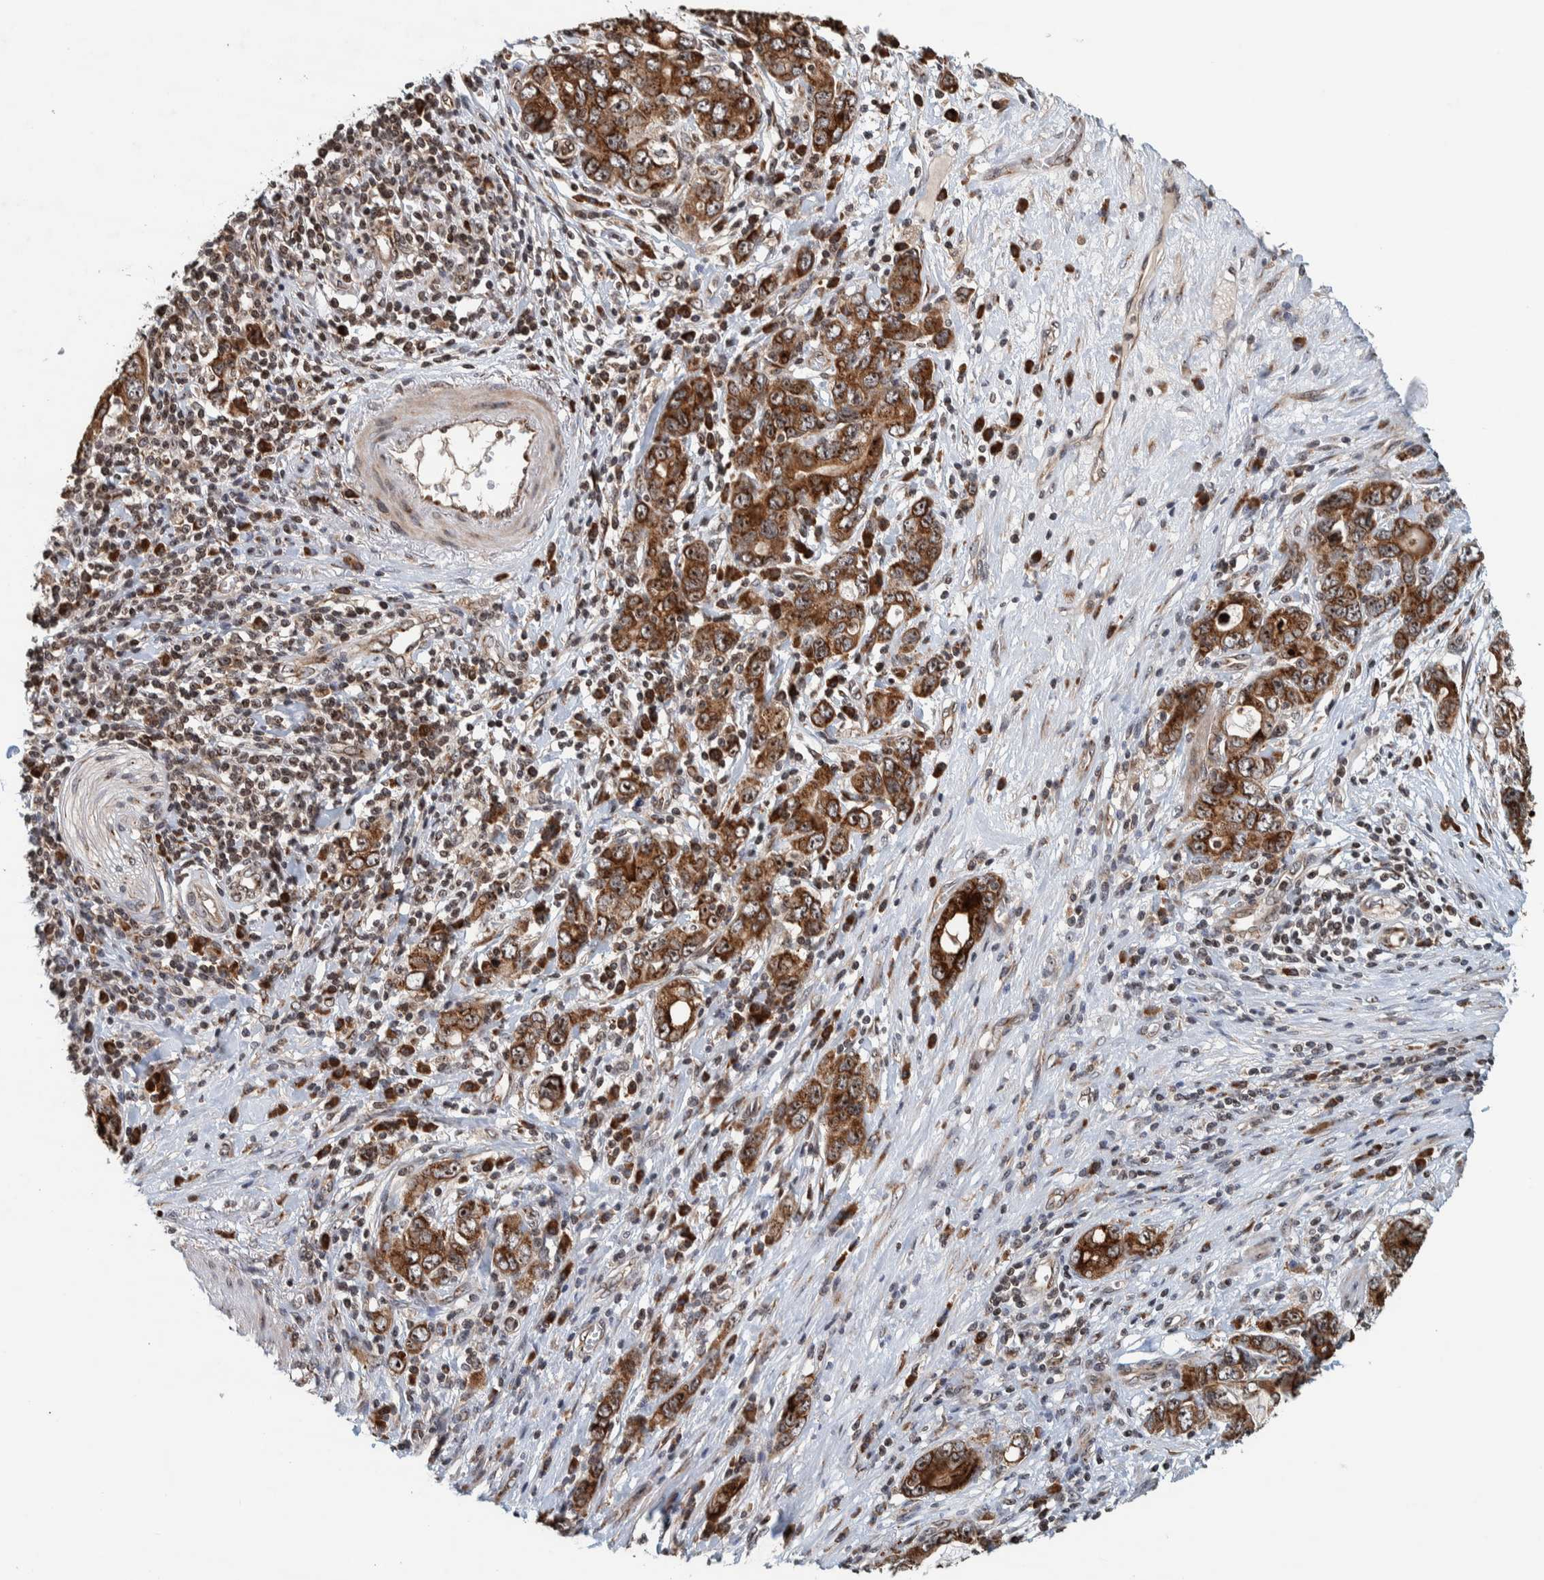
{"staining": {"intensity": "strong", "quantity": "25%-75%", "location": "cytoplasmic/membranous,nuclear"}, "tissue": "stomach cancer", "cell_type": "Tumor cells", "image_type": "cancer", "snomed": [{"axis": "morphology", "description": "Adenocarcinoma, NOS"}, {"axis": "topography", "description": "Stomach, lower"}], "caption": "Brown immunohistochemical staining in adenocarcinoma (stomach) demonstrates strong cytoplasmic/membranous and nuclear staining in about 25%-75% of tumor cells.", "gene": "CCDC182", "patient": {"sex": "female", "age": 93}}